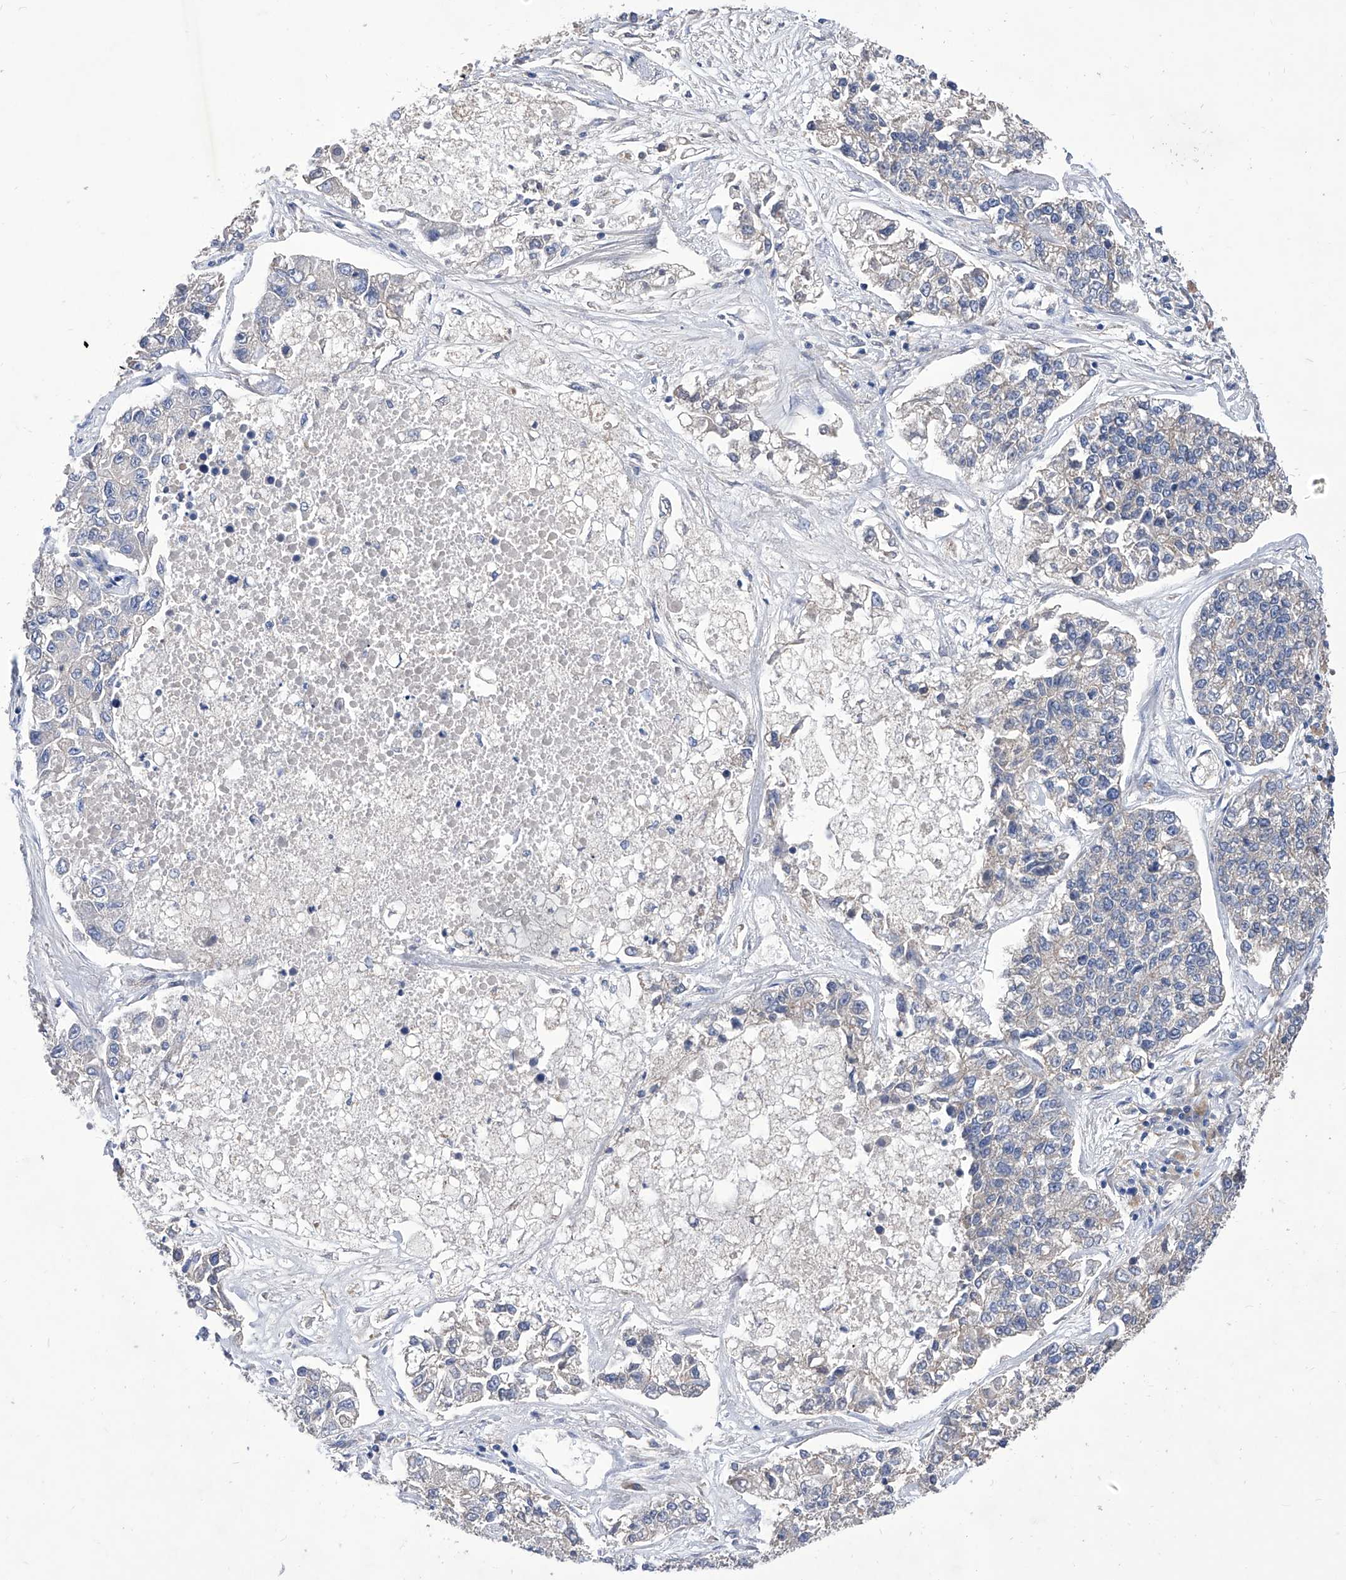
{"staining": {"intensity": "negative", "quantity": "none", "location": "none"}, "tissue": "lung cancer", "cell_type": "Tumor cells", "image_type": "cancer", "snomed": [{"axis": "morphology", "description": "Adenocarcinoma, NOS"}, {"axis": "topography", "description": "Lung"}], "caption": "Tumor cells show no significant staining in lung cancer (adenocarcinoma).", "gene": "TJAP1", "patient": {"sex": "male", "age": 49}}